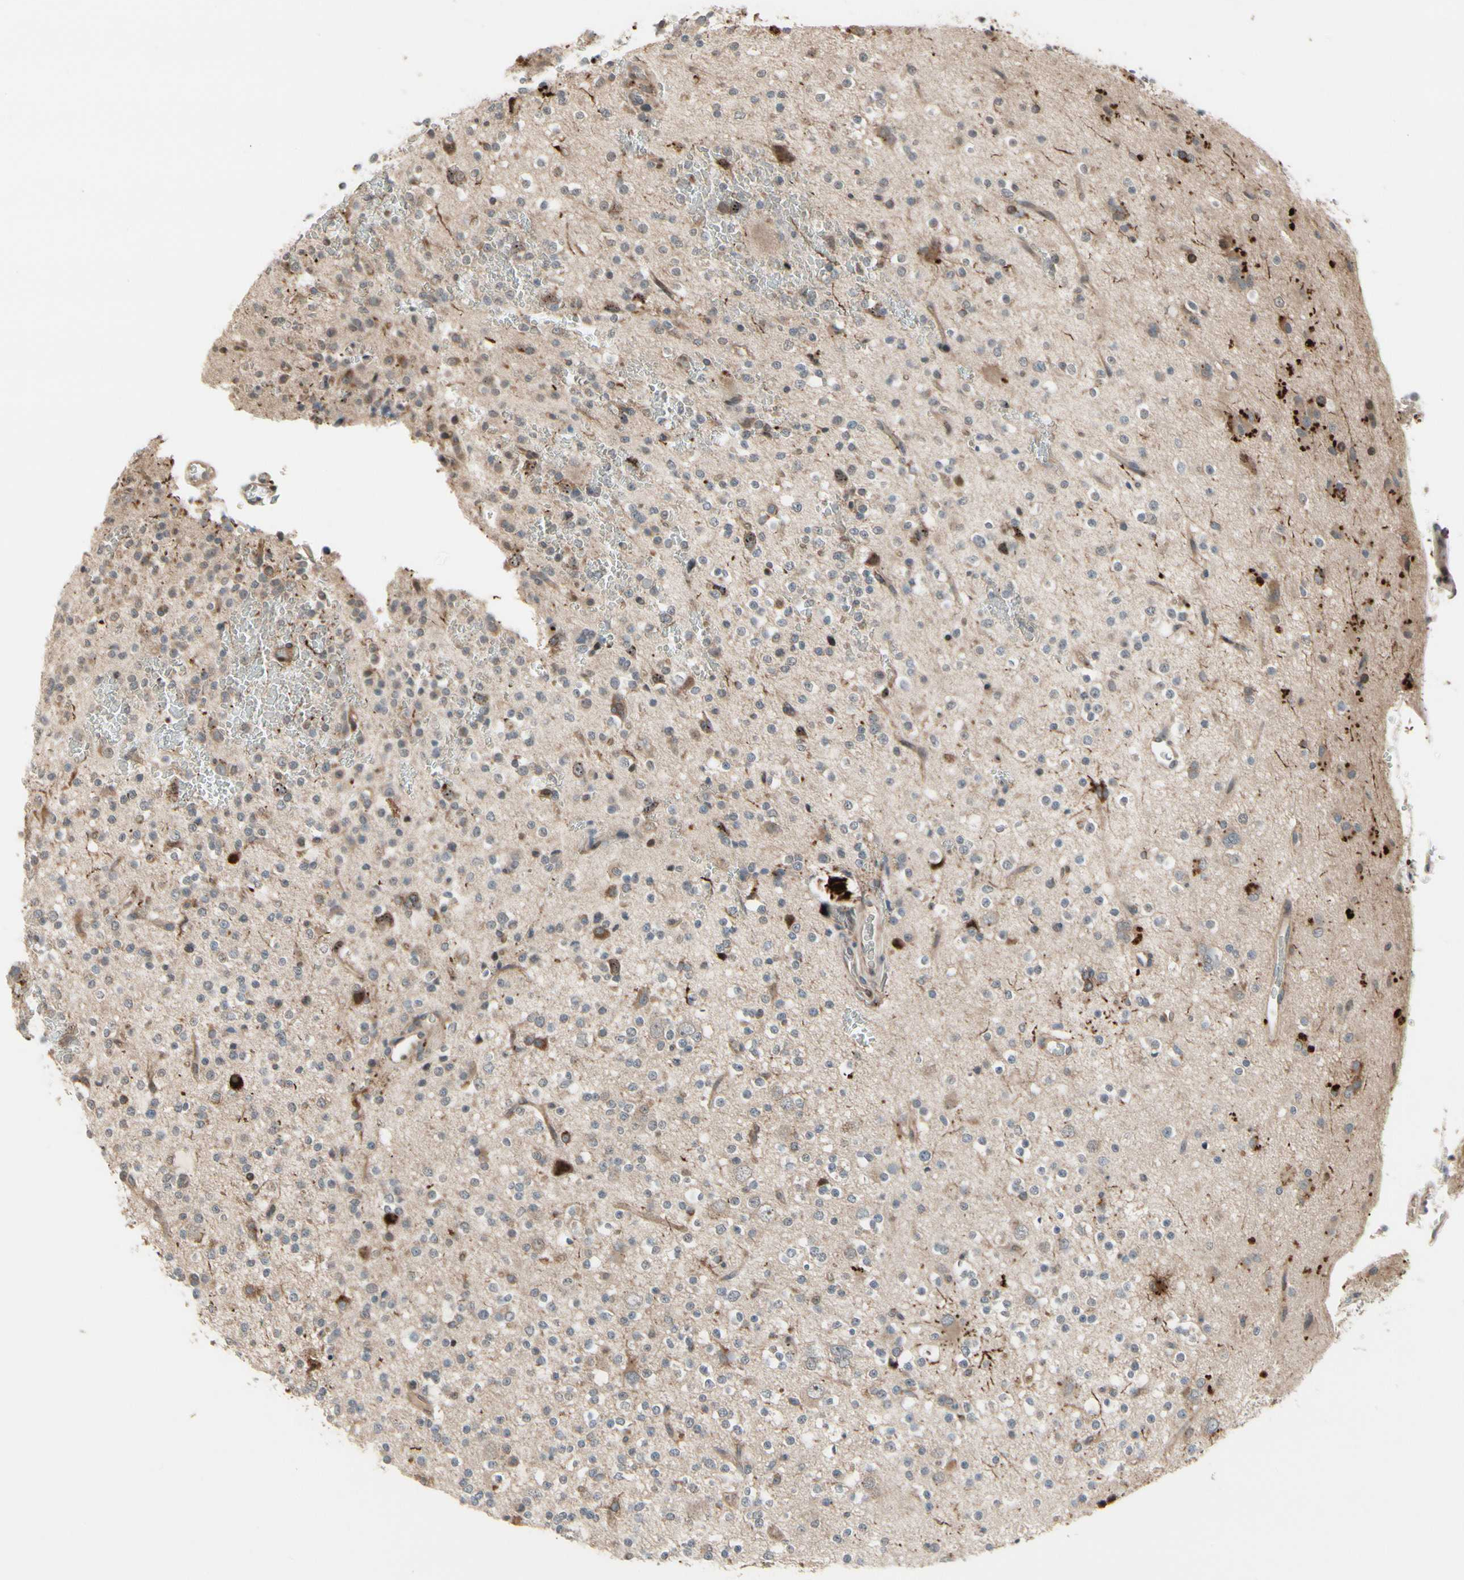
{"staining": {"intensity": "moderate", "quantity": "<25%", "location": "cytoplasmic/membranous"}, "tissue": "glioma", "cell_type": "Tumor cells", "image_type": "cancer", "snomed": [{"axis": "morphology", "description": "Glioma, malignant, High grade"}, {"axis": "topography", "description": "Brain"}], "caption": "A brown stain shows moderate cytoplasmic/membranous positivity of a protein in glioma tumor cells.", "gene": "SNX29", "patient": {"sex": "male", "age": 47}}